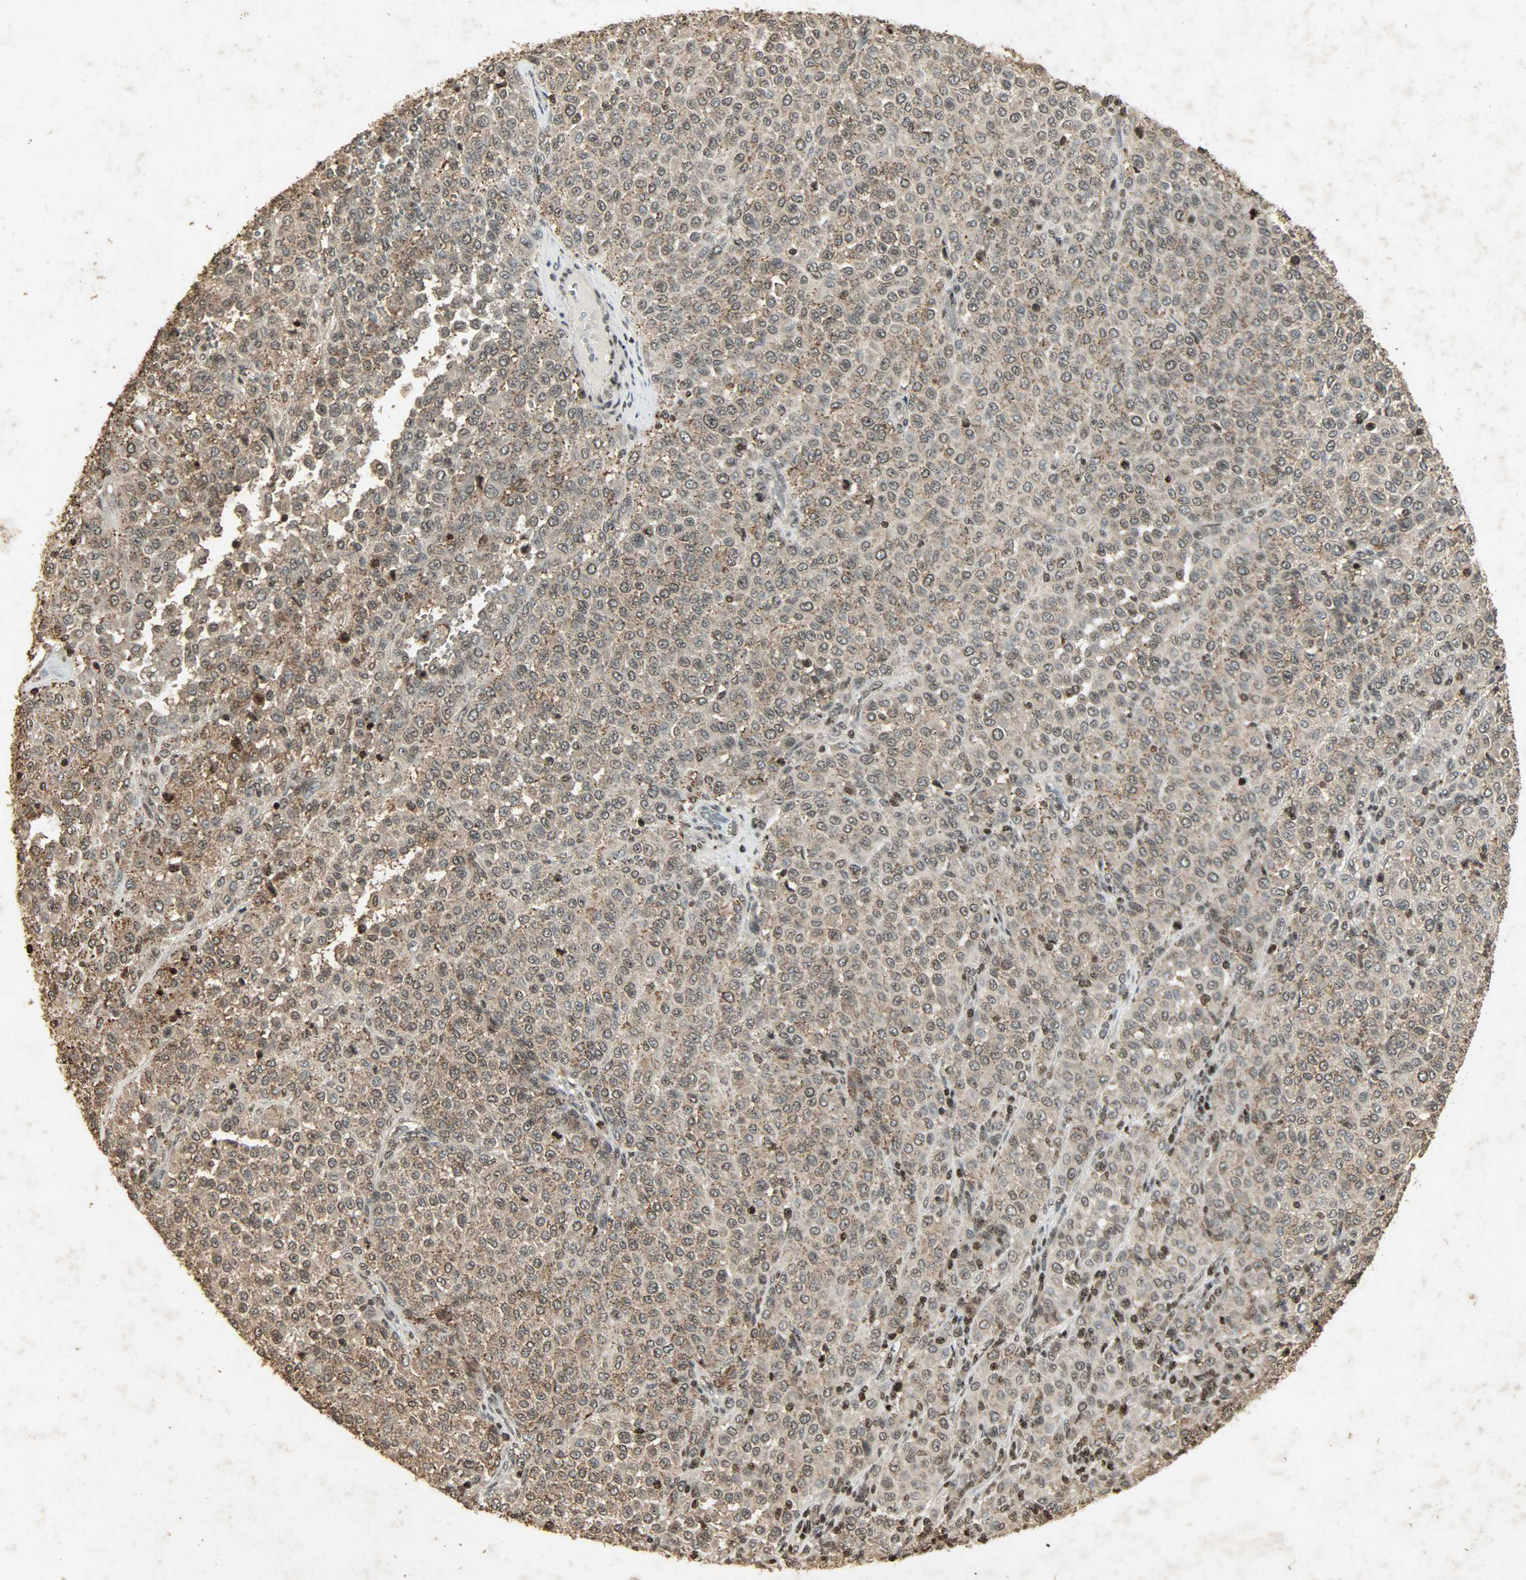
{"staining": {"intensity": "weak", "quantity": ">75%", "location": "cytoplasmic/membranous,nuclear"}, "tissue": "melanoma", "cell_type": "Tumor cells", "image_type": "cancer", "snomed": [{"axis": "morphology", "description": "Malignant melanoma, Metastatic site"}, {"axis": "topography", "description": "Pancreas"}], "caption": "IHC image of neoplastic tissue: human malignant melanoma (metastatic site) stained using immunohistochemistry exhibits low levels of weak protein expression localized specifically in the cytoplasmic/membranous and nuclear of tumor cells, appearing as a cytoplasmic/membranous and nuclear brown color.", "gene": "PPP3R1", "patient": {"sex": "female", "age": 30}}